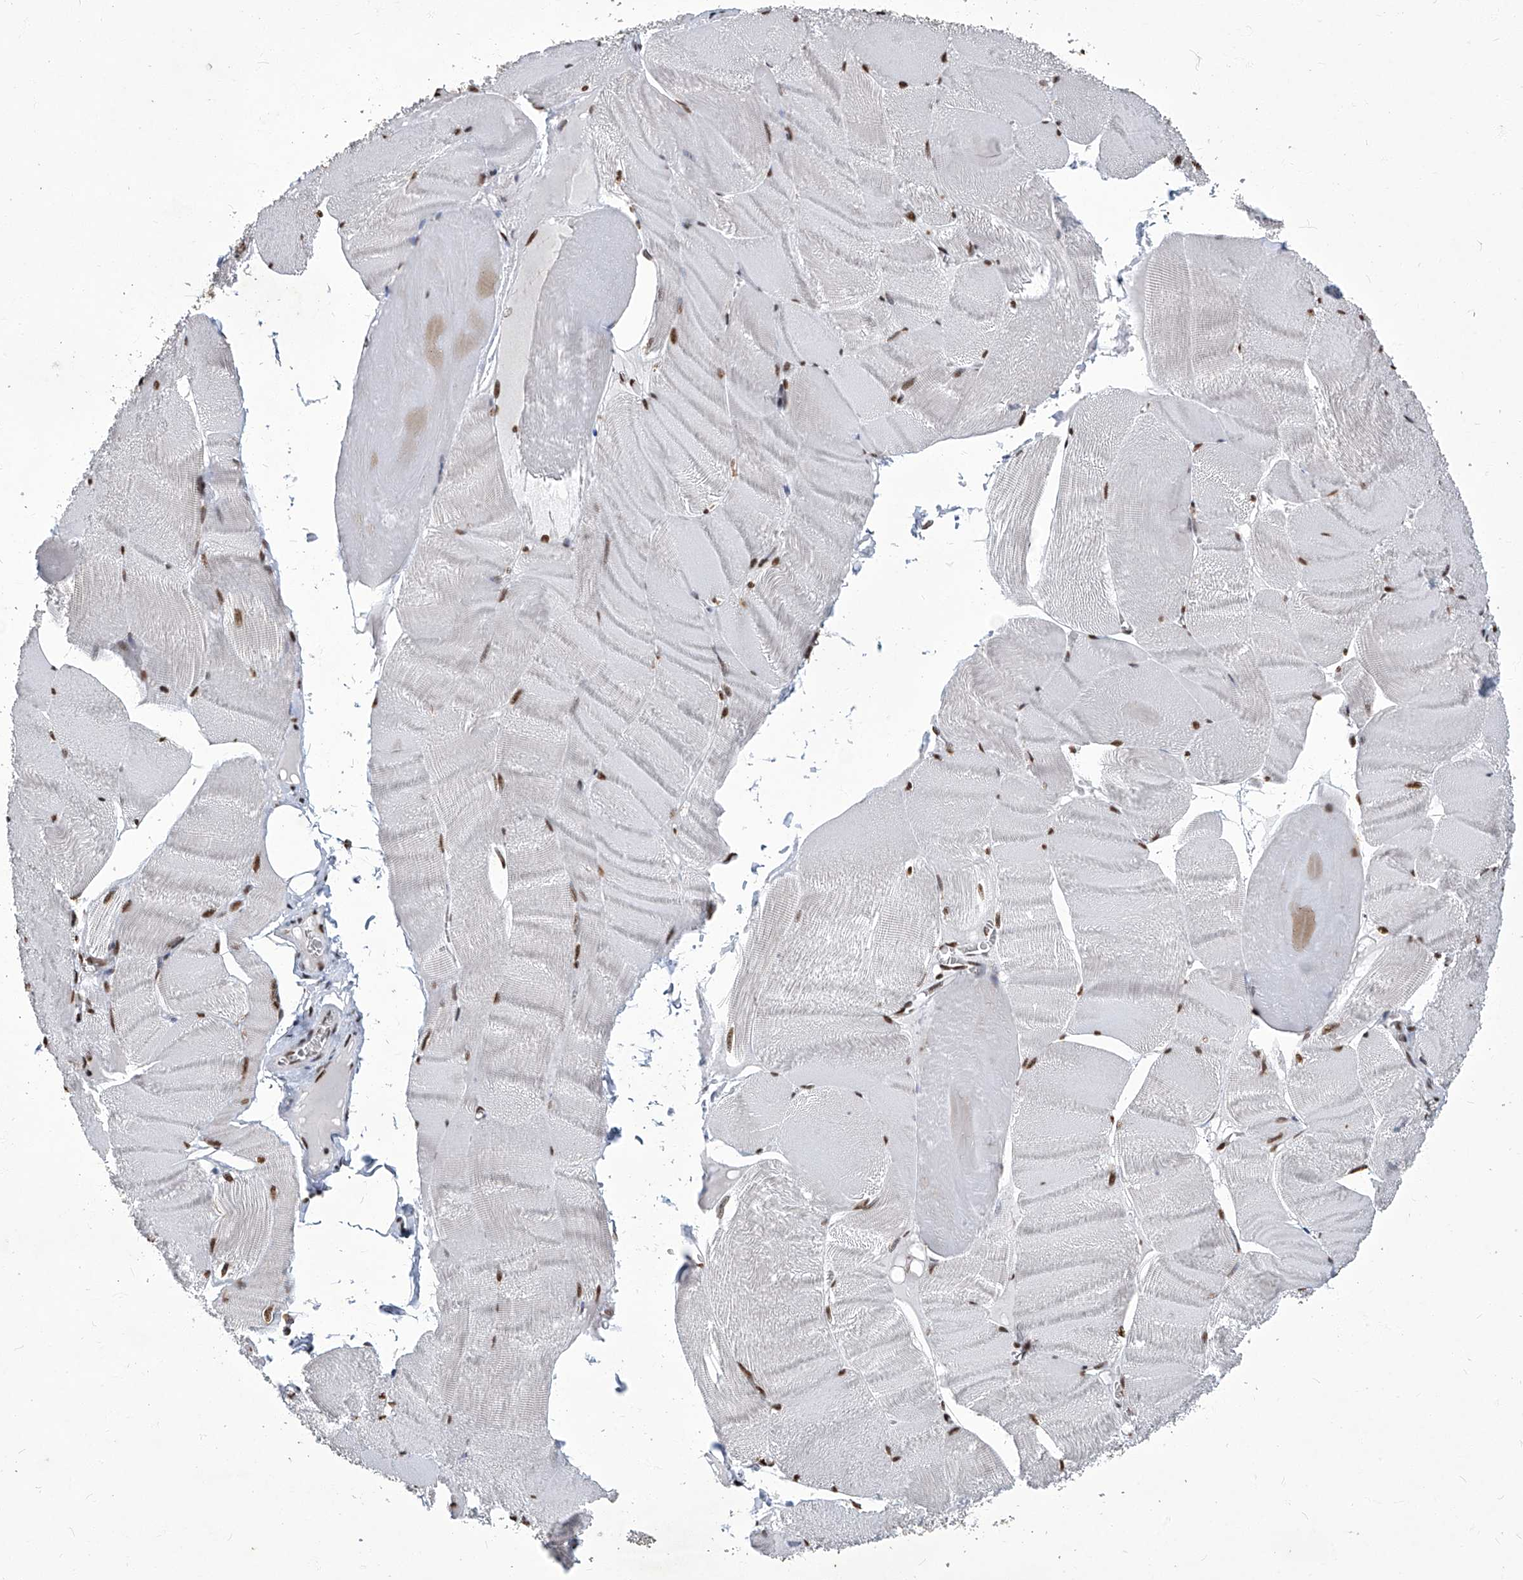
{"staining": {"intensity": "weak", "quantity": ">75%", "location": "nuclear"}, "tissue": "skeletal muscle", "cell_type": "Myocytes", "image_type": "normal", "snomed": [{"axis": "morphology", "description": "Normal tissue, NOS"}, {"axis": "morphology", "description": "Basal cell carcinoma"}, {"axis": "topography", "description": "Skeletal muscle"}], "caption": "The photomicrograph shows staining of normal skeletal muscle, revealing weak nuclear protein positivity (brown color) within myocytes. (DAB (3,3'-diaminobenzidine) IHC, brown staining for protein, blue staining for nuclei).", "gene": "HBP1", "patient": {"sex": "female", "age": 64}}